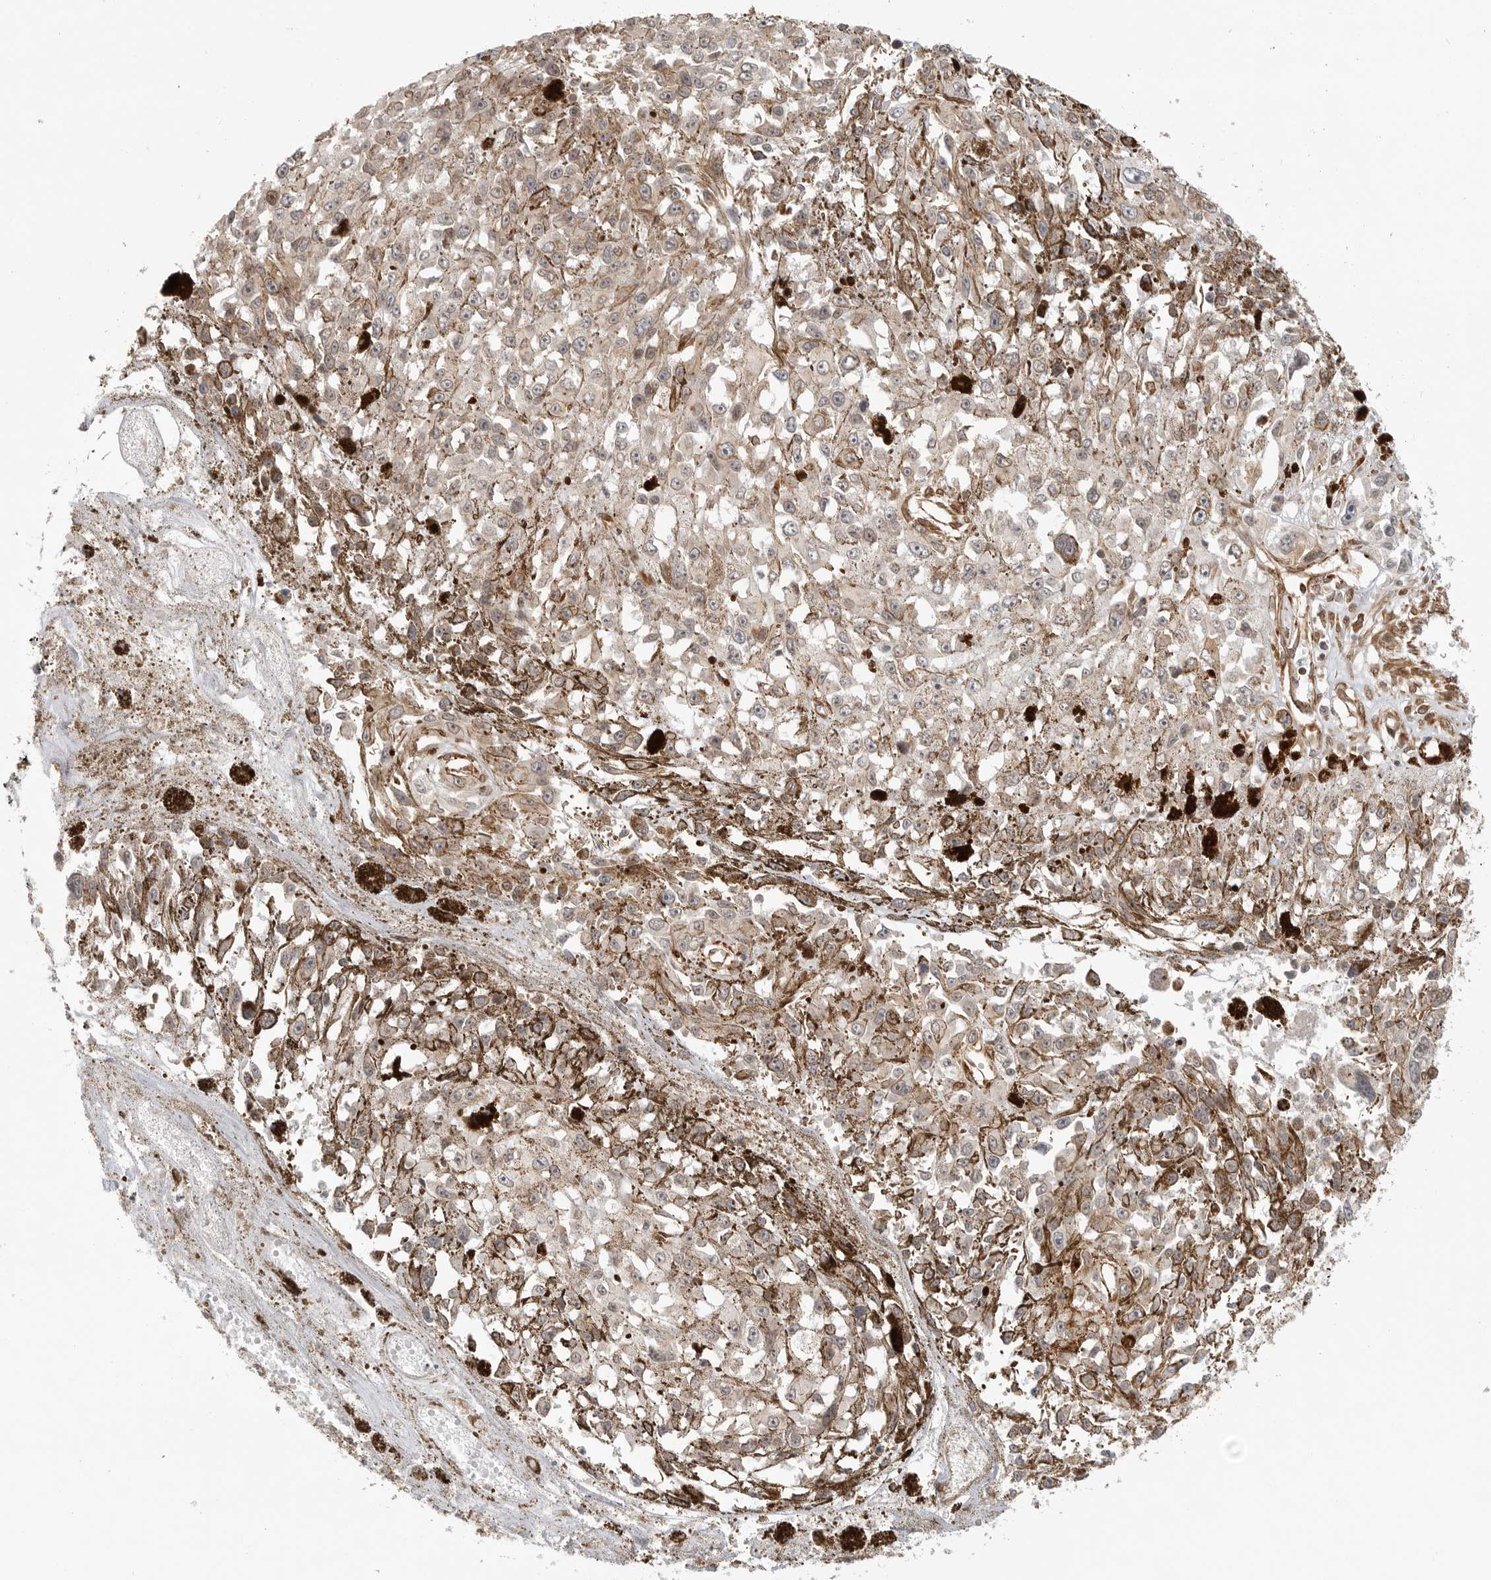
{"staining": {"intensity": "negative", "quantity": "none", "location": "none"}, "tissue": "melanoma", "cell_type": "Tumor cells", "image_type": "cancer", "snomed": [{"axis": "morphology", "description": "Malignant melanoma, Metastatic site"}, {"axis": "topography", "description": "Lymph node"}], "caption": "High power microscopy histopathology image of an immunohistochemistry (IHC) photomicrograph of melanoma, revealing no significant positivity in tumor cells.", "gene": "ATOH7", "patient": {"sex": "male", "age": 59}}